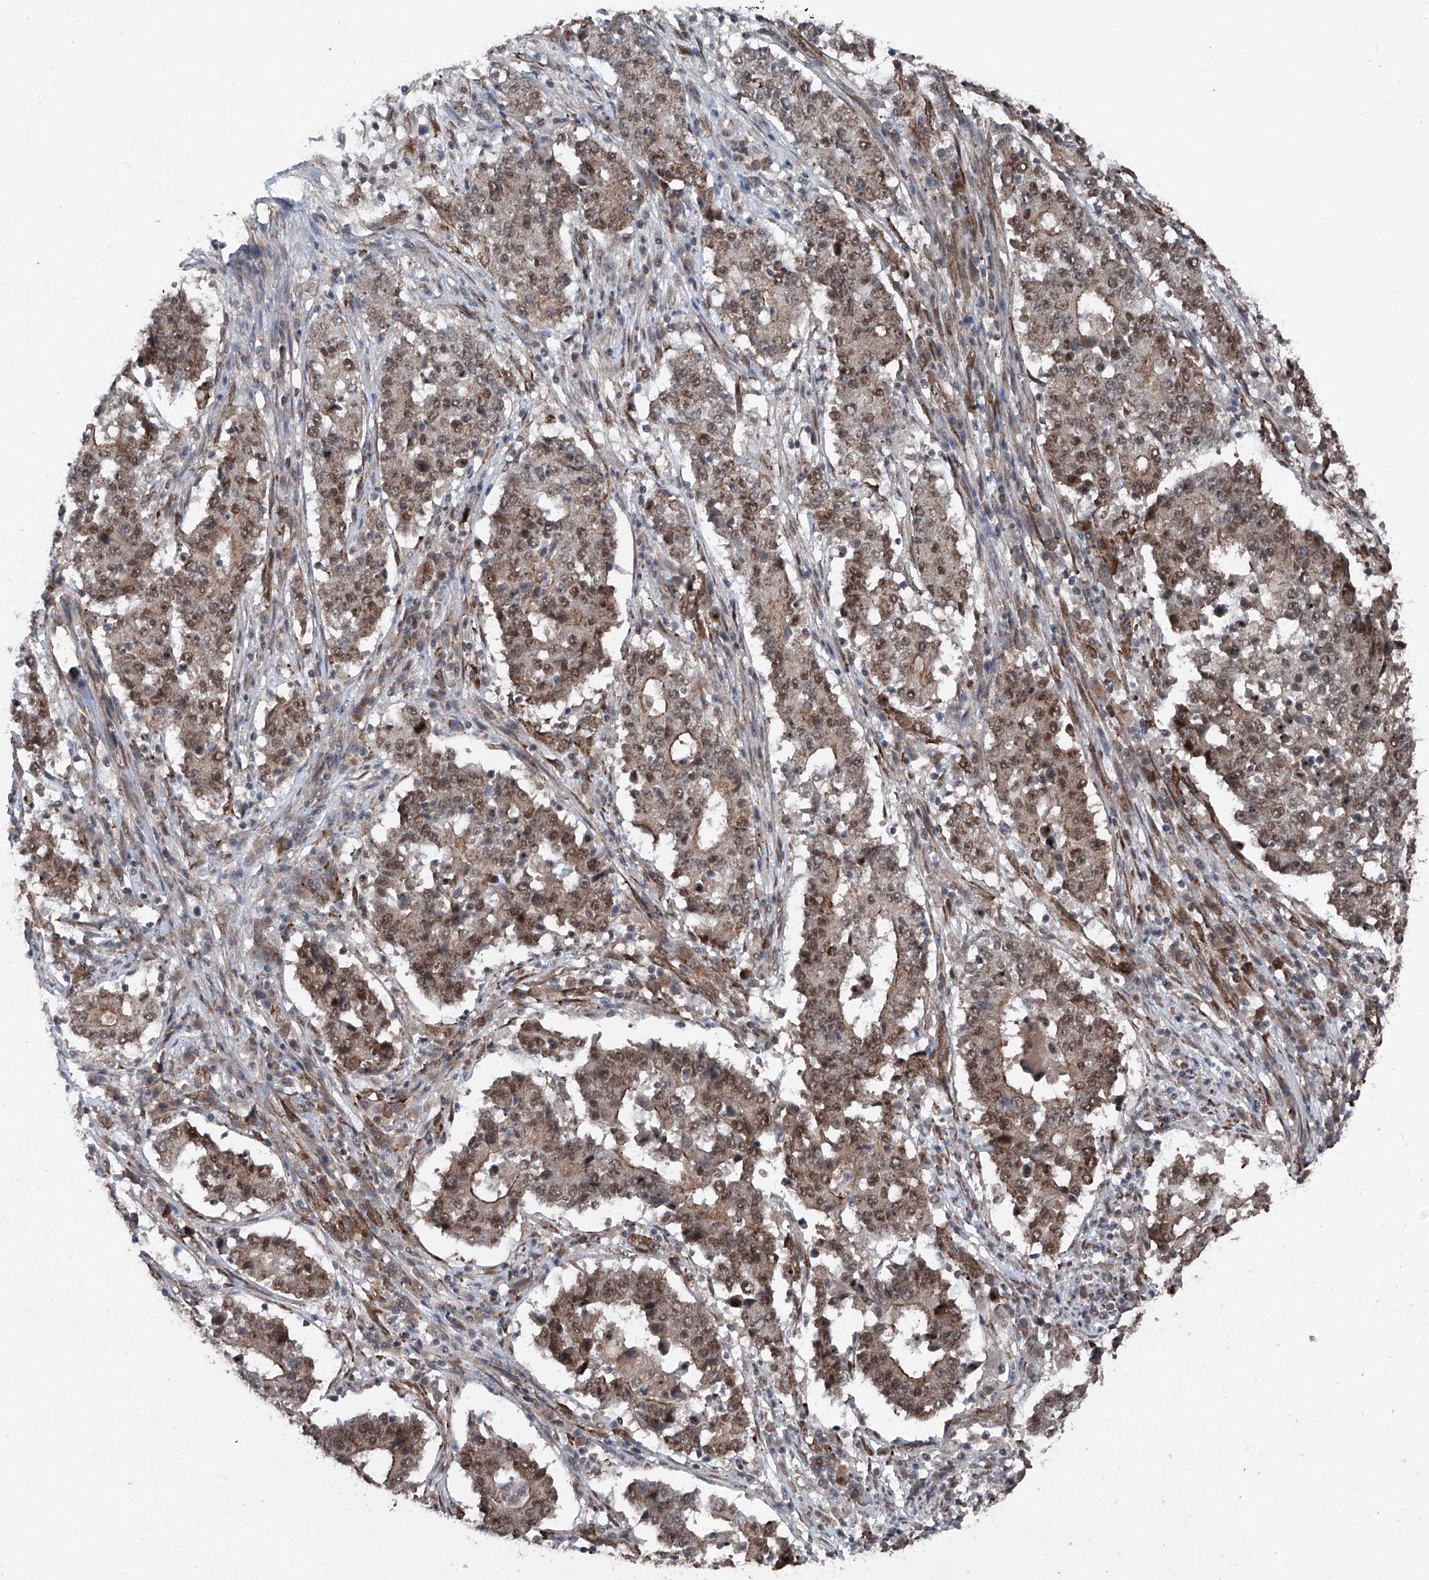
{"staining": {"intensity": "moderate", "quantity": ">75%", "location": "cytoplasmic/membranous,nuclear"}, "tissue": "stomach cancer", "cell_type": "Tumor cells", "image_type": "cancer", "snomed": [{"axis": "morphology", "description": "Adenocarcinoma, NOS"}, {"axis": "topography", "description": "Stomach"}], "caption": "Human stomach adenocarcinoma stained with a brown dye exhibits moderate cytoplasmic/membranous and nuclear positive positivity in about >75% of tumor cells.", "gene": "COA7", "patient": {"sex": "male", "age": 59}}